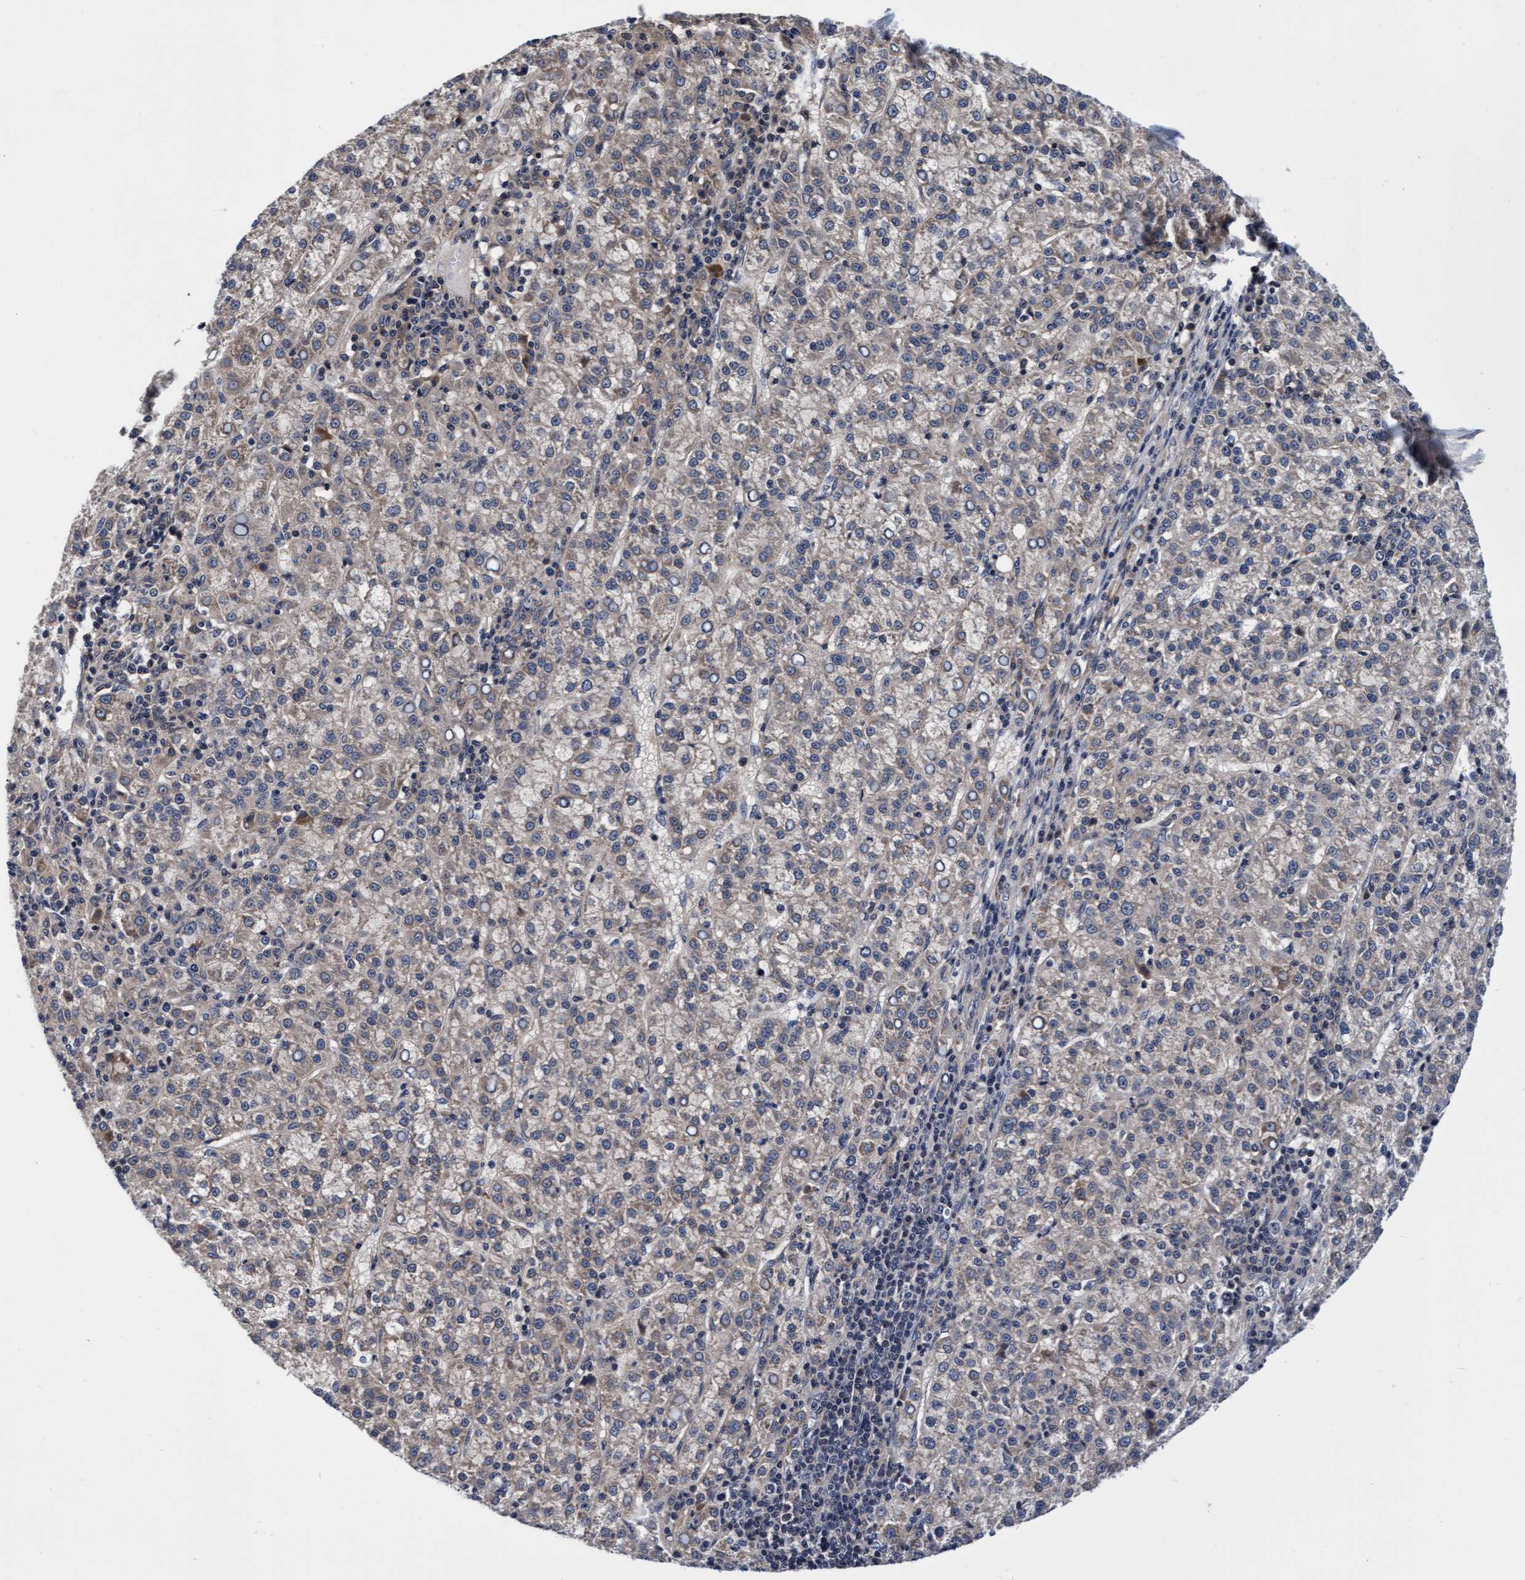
{"staining": {"intensity": "moderate", "quantity": "<25%", "location": "cytoplasmic/membranous"}, "tissue": "liver cancer", "cell_type": "Tumor cells", "image_type": "cancer", "snomed": [{"axis": "morphology", "description": "Carcinoma, Hepatocellular, NOS"}, {"axis": "topography", "description": "Liver"}], "caption": "The image shows immunohistochemical staining of hepatocellular carcinoma (liver). There is moderate cytoplasmic/membranous expression is appreciated in about <25% of tumor cells.", "gene": "EFCAB13", "patient": {"sex": "female", "age": 58}}